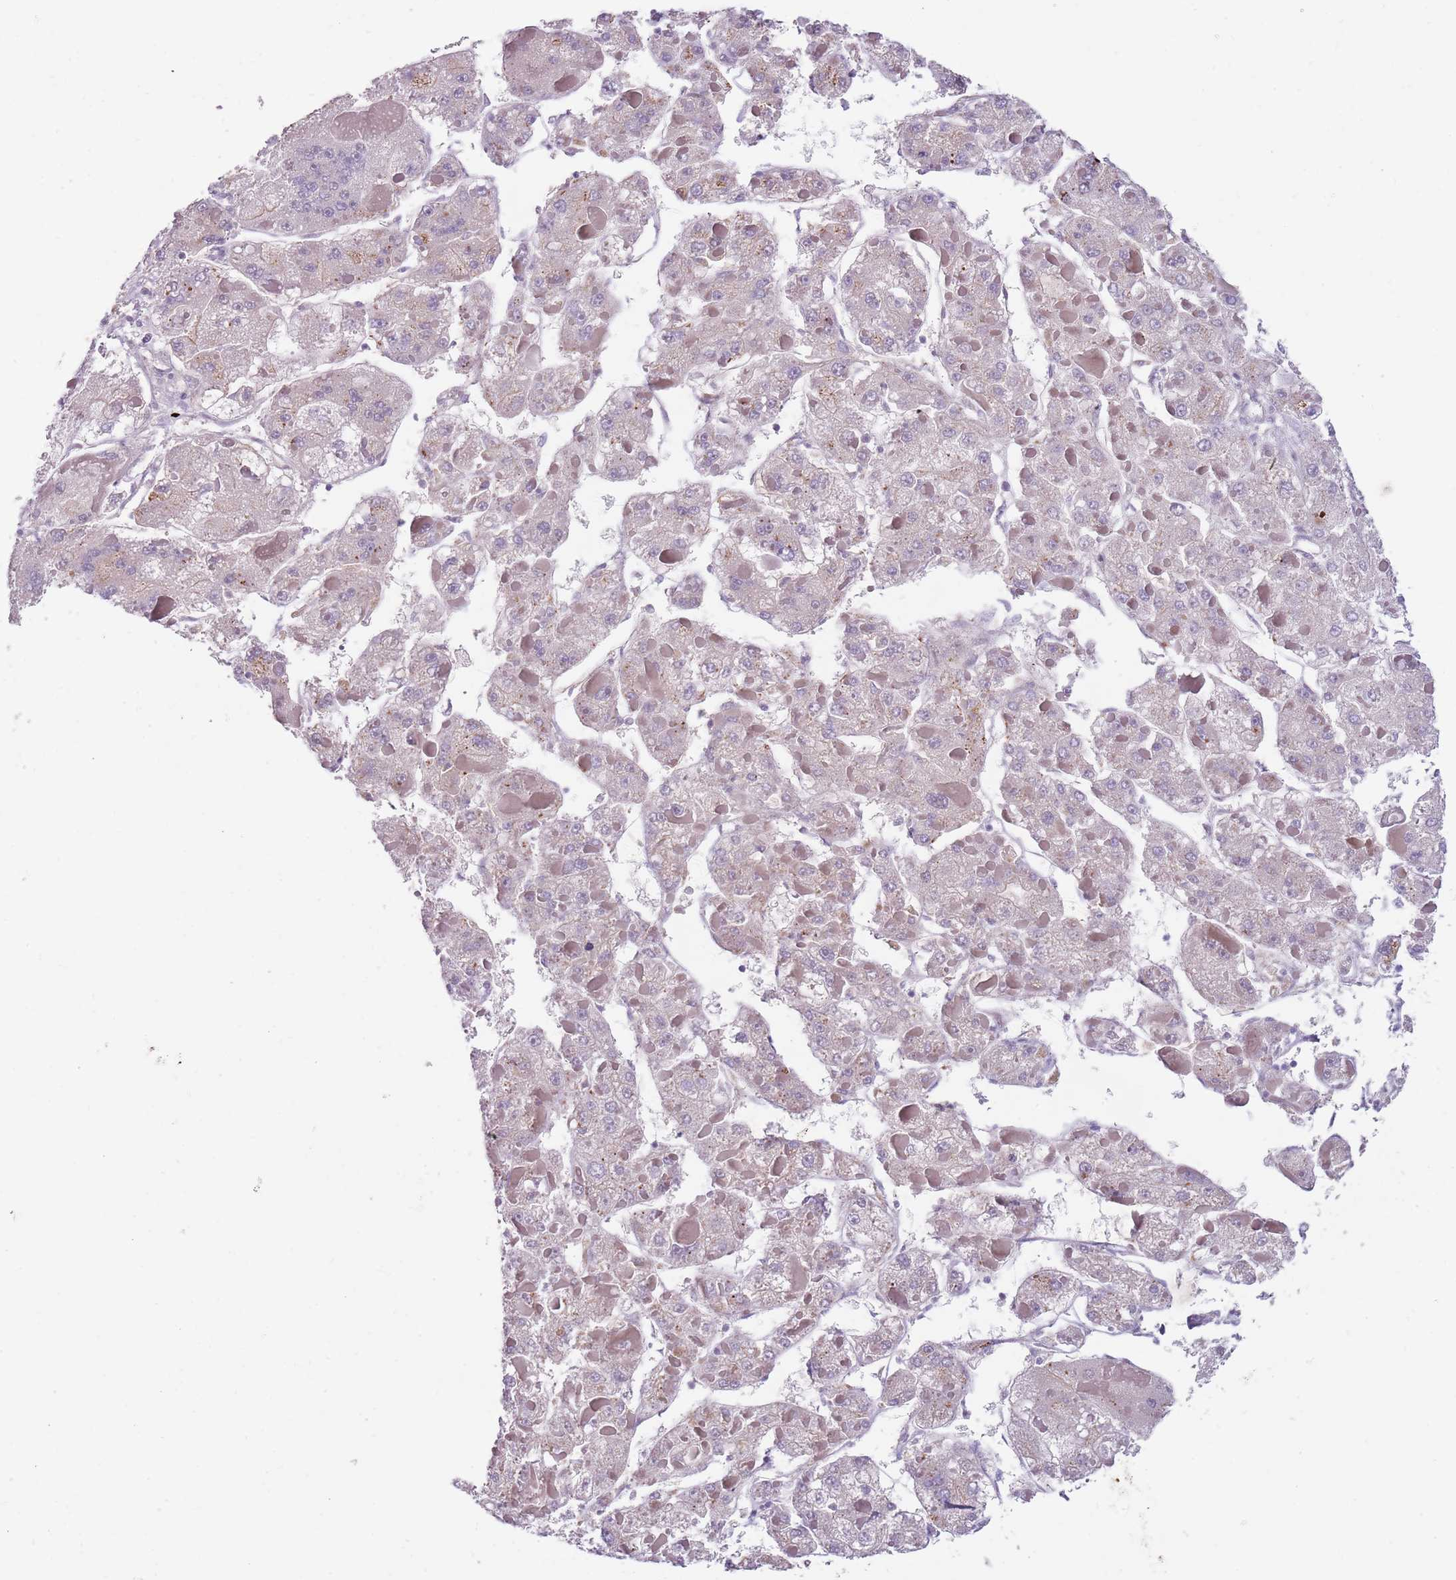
{"staining": {"intensity": "negative", "quantity": "none", "location": "none"}, "tissue": "liver cancer", "cell_type": "Tumor cells", "image_type": "cancer", "snomed": [{"axis": "morphology", "description": "Carcinoma, Hepatocellular, NOS"}, {"axis": "topography", "description": "Liver"}], "caption": "Tumor cells are negative for protein expression in human liver hepatocellular carcinoma.", "gene": "C2CD3", "patient": {"sex": "female", "age": 73}}